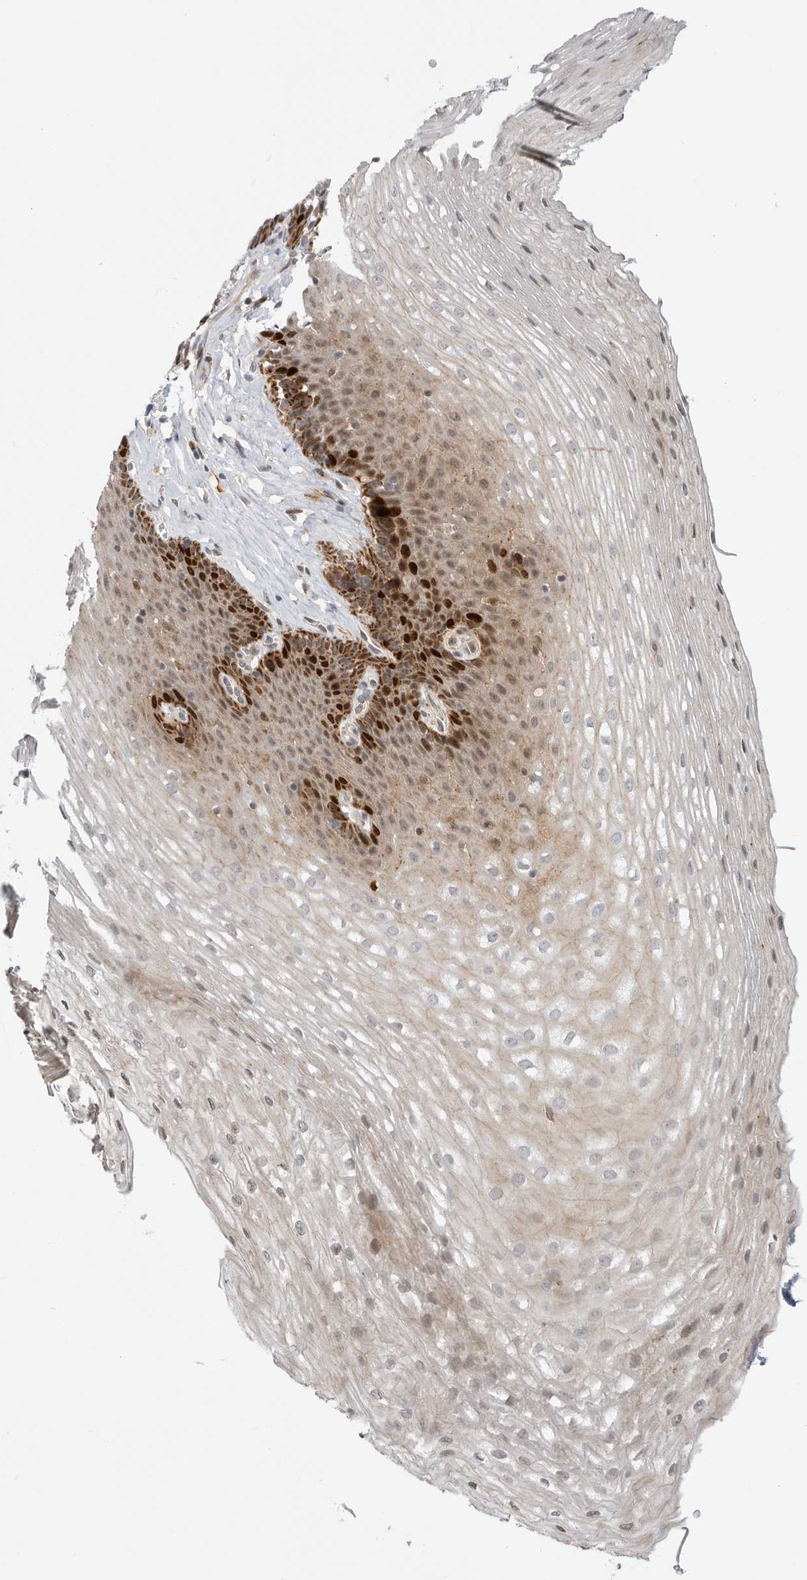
{"staining": {"intensity": "strong", "quantity": "<25%", "location": "cytoplasmic/membranous,nuclear"}, "tissue": "esophagus", "cell_type": "Squamous epithelial cells", "image_type": "normal", "snomed": [{"axis": "morphology", "description": "Normal tissue, NOS"}, {"axis": "topography", "description": "Esophagus"}], "caption": "Esophagus stained with DAB (3,3'-diaminobenzidine) immunohistochemistry (IHC) displays medium levels of strong cytoplasmic/membranous,nuclear staining in about <25% of squamous epithelial cells.", "gene": "CSNK1G3", "patient": {"sex": "female", "age": 66}}